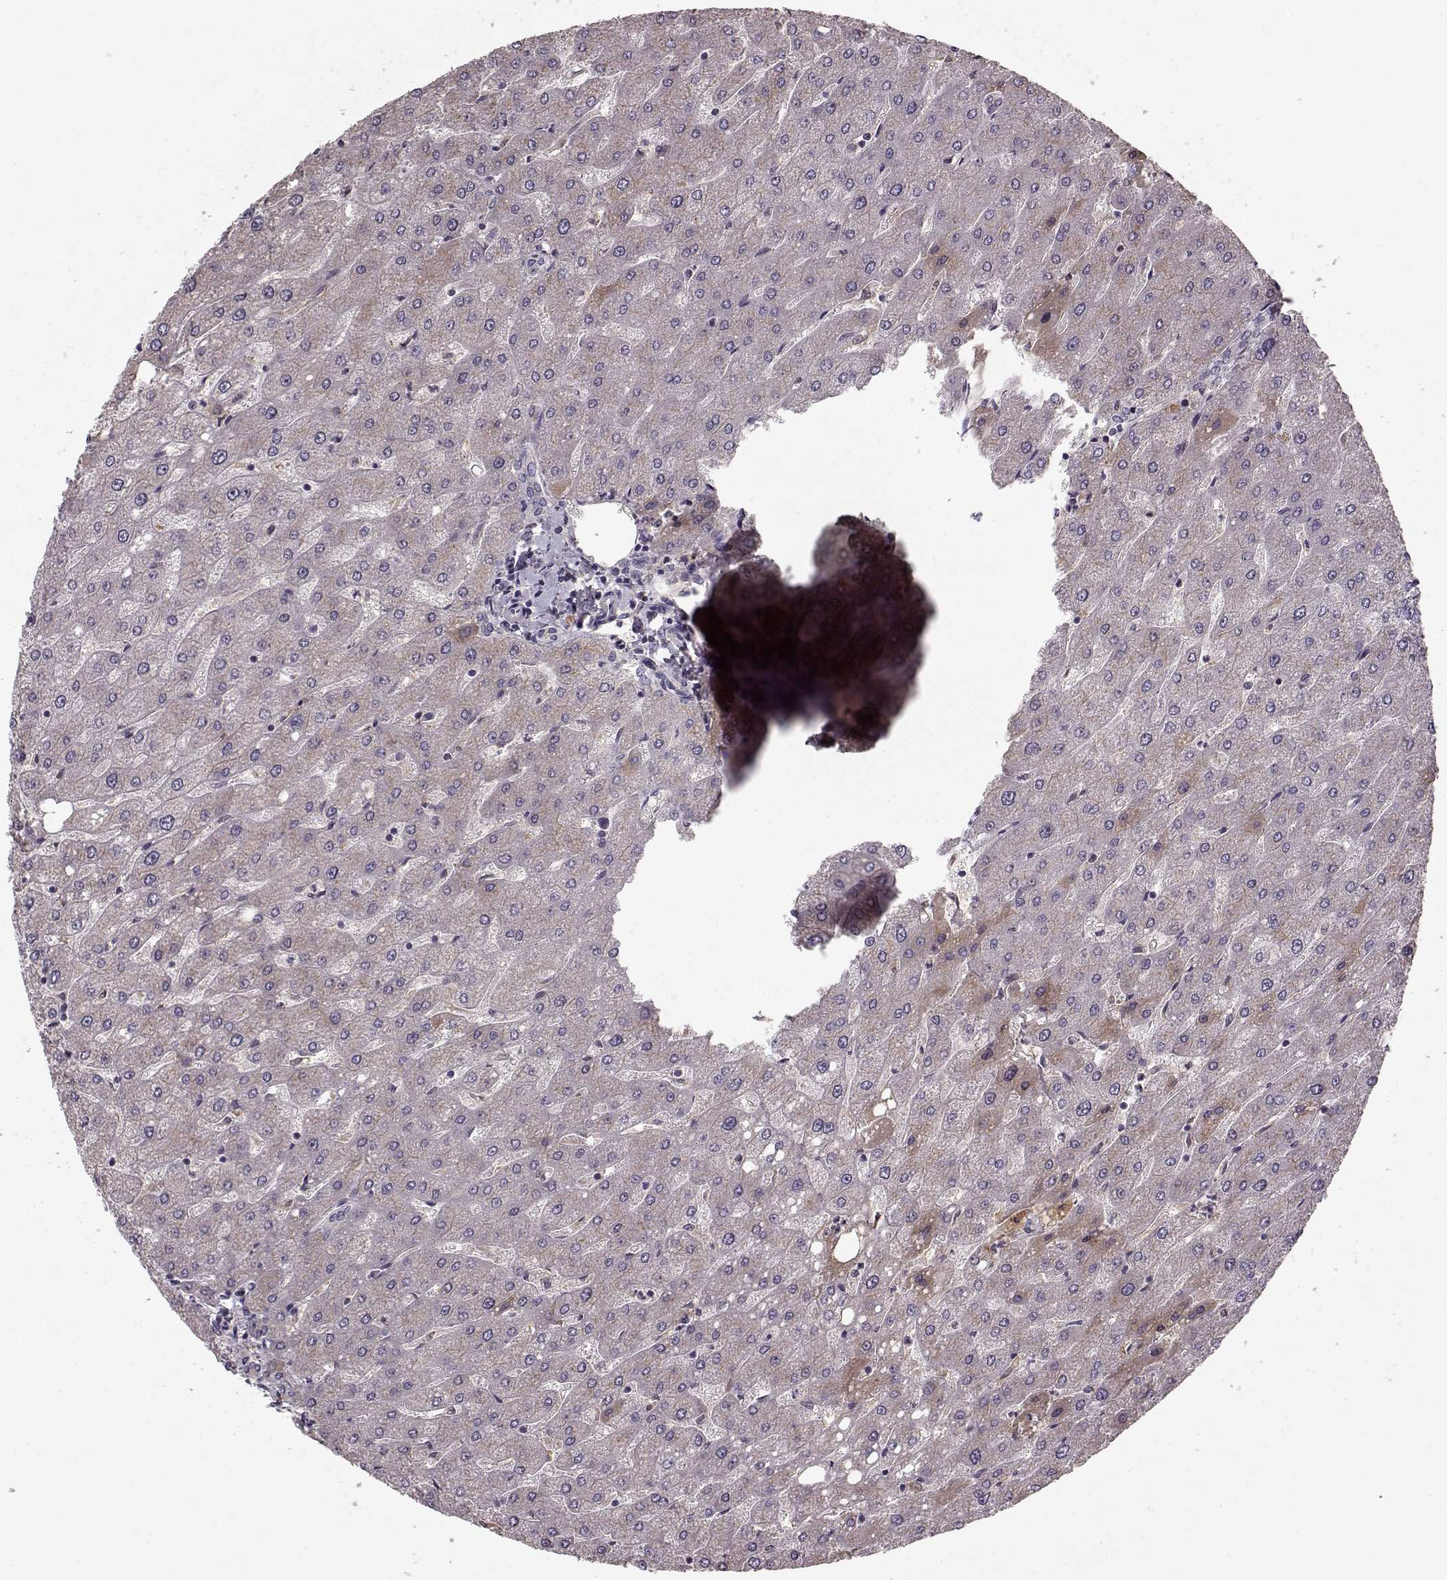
{"staining": {"intensity": "negative", "quantity": "none", "location": "none"}, "tissue": "liver", "cell_type": "Cholangiocytes", "image_type": "normal", "snomed": [{"axis": "morphology", "description": "Normal tissue, NOS"}, {"axis": "topography", "description": "Liver"}], "caption": "DAB (3,3'-diaminobenzidine) immunohistochemical staining of benign liver demonstrates no significant expression in cholangiocytes. The staining is performed using DAB brown chromogen with nuclei counter-stained in using hematoxylin.", "gene": "AFM", "patient": {"sex": "male", "age": 67}}